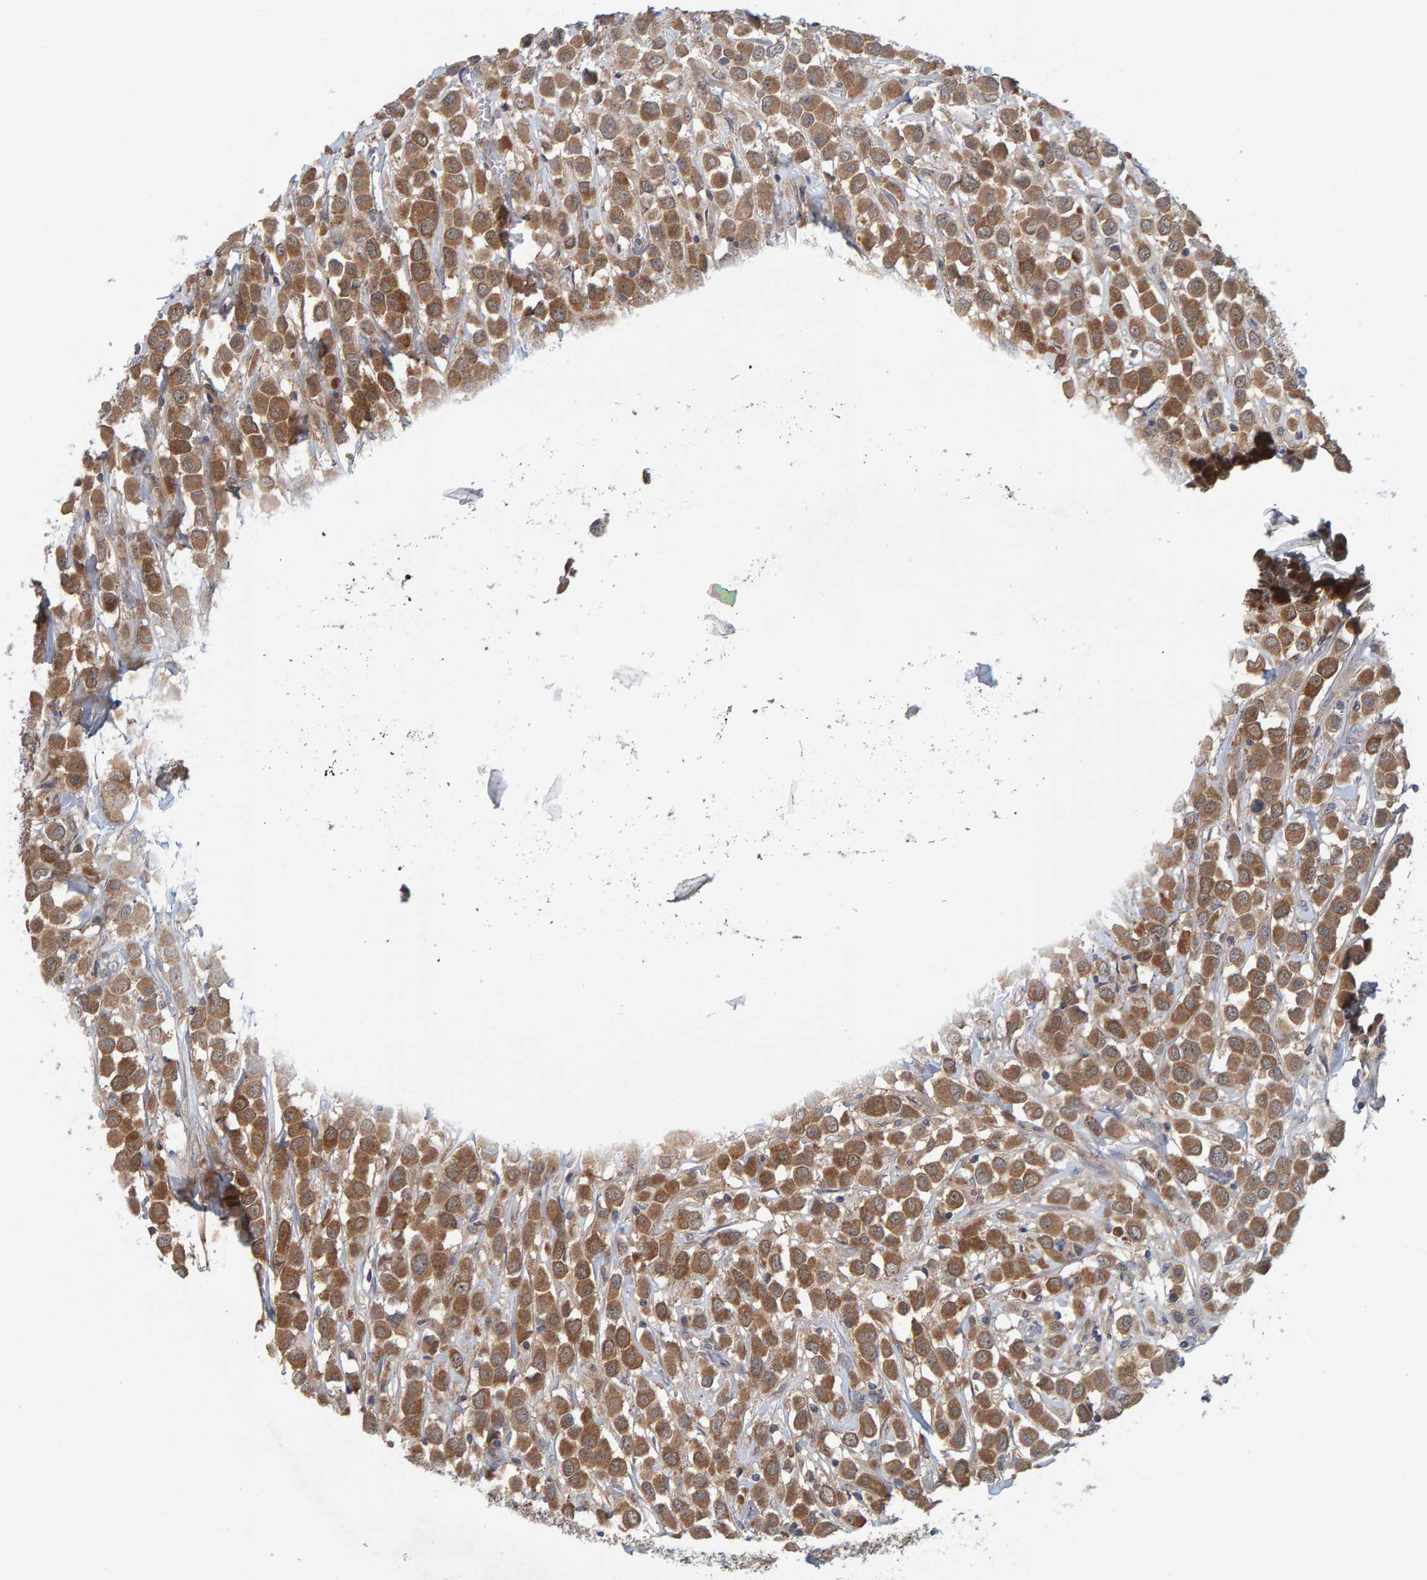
{"staining": {"intensity": "moderate", "quantity": ">75%", "location": "cytoplasmic/membranous"}, "tissue": "breast cancer", "cell_type": "Tumor cells", "image_type": "cancer", "snomed": [{"axis": "morphology", "description": "Duct carcinoma"}, {"axis": "topography", "description": "Breast"}], "caption": "Immunohistochemical staining of human breast cancer (infiltrating ductal carcinoma) exhibits medium levels of moderate cytoplasmic/membranous positivity in about >75% of tumor cells.", "gene": "TATDN1", "patient": {"sex": "female", "age": 61}}